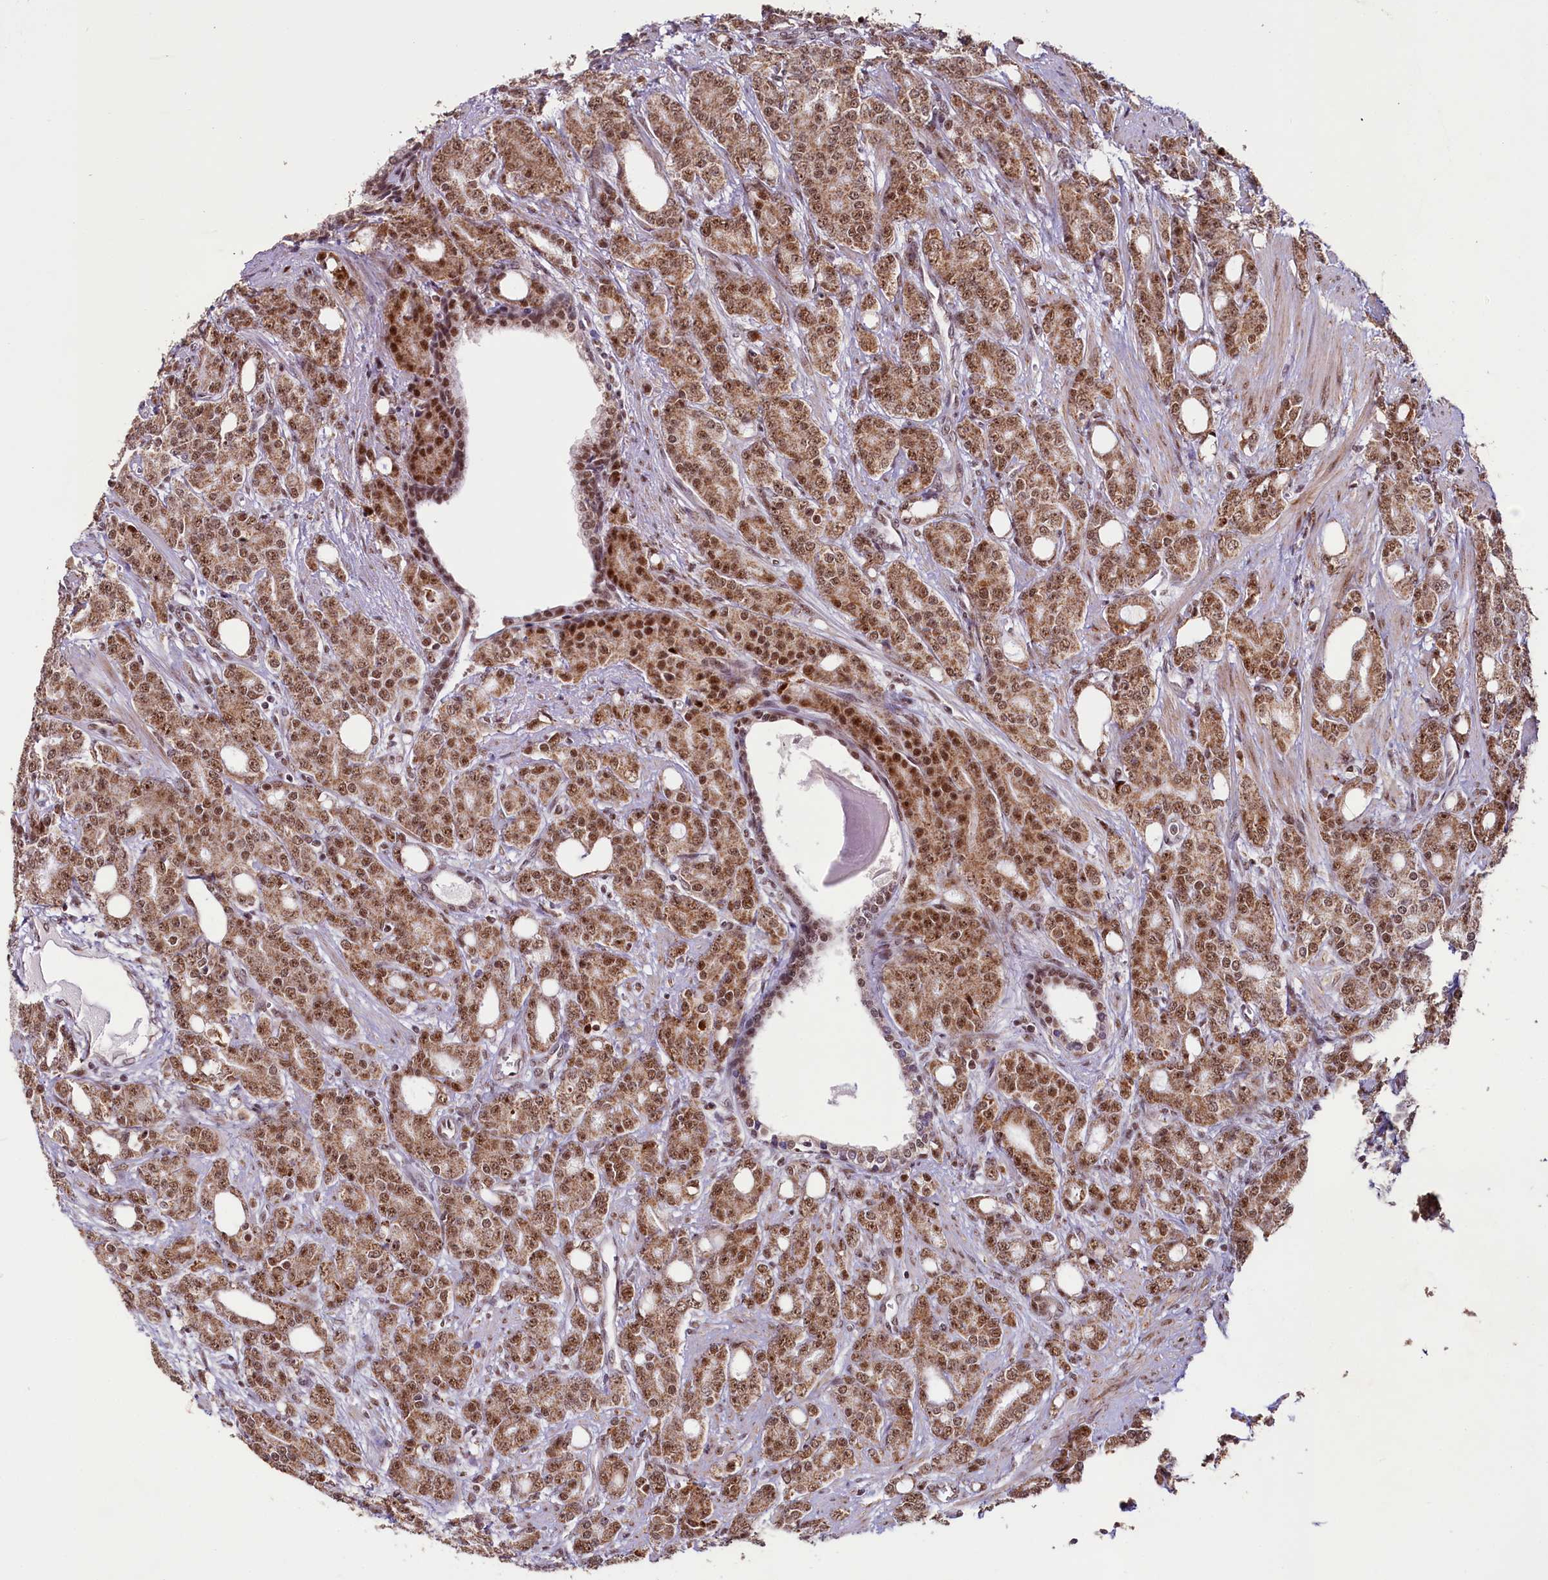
{"staining": {"intensity": "moderate", "quantity": ">75%", "location": "cytoplasmic/membranous,nuclear"}, "tissue": "prostate cancer", "cell_type": "Tumor cells", "image_type": "cancer", "snomed": [{"axis": "morphology", "description": "Adenocarcinoma, High grade"}, {"axis": "topography", "description": "Prostate"}], "caption": "IHC of adenocarcinoma (high-grade) (prostate) displays medium levels of moderate cytoplasmic/membranous and nuclear staining in about >75% of tumor cells. (brown staining indicates protein expression, while blue staining denotes nuclei).", "gene": "PDE6D", "patient": {"sex": "male", "age": 62}}